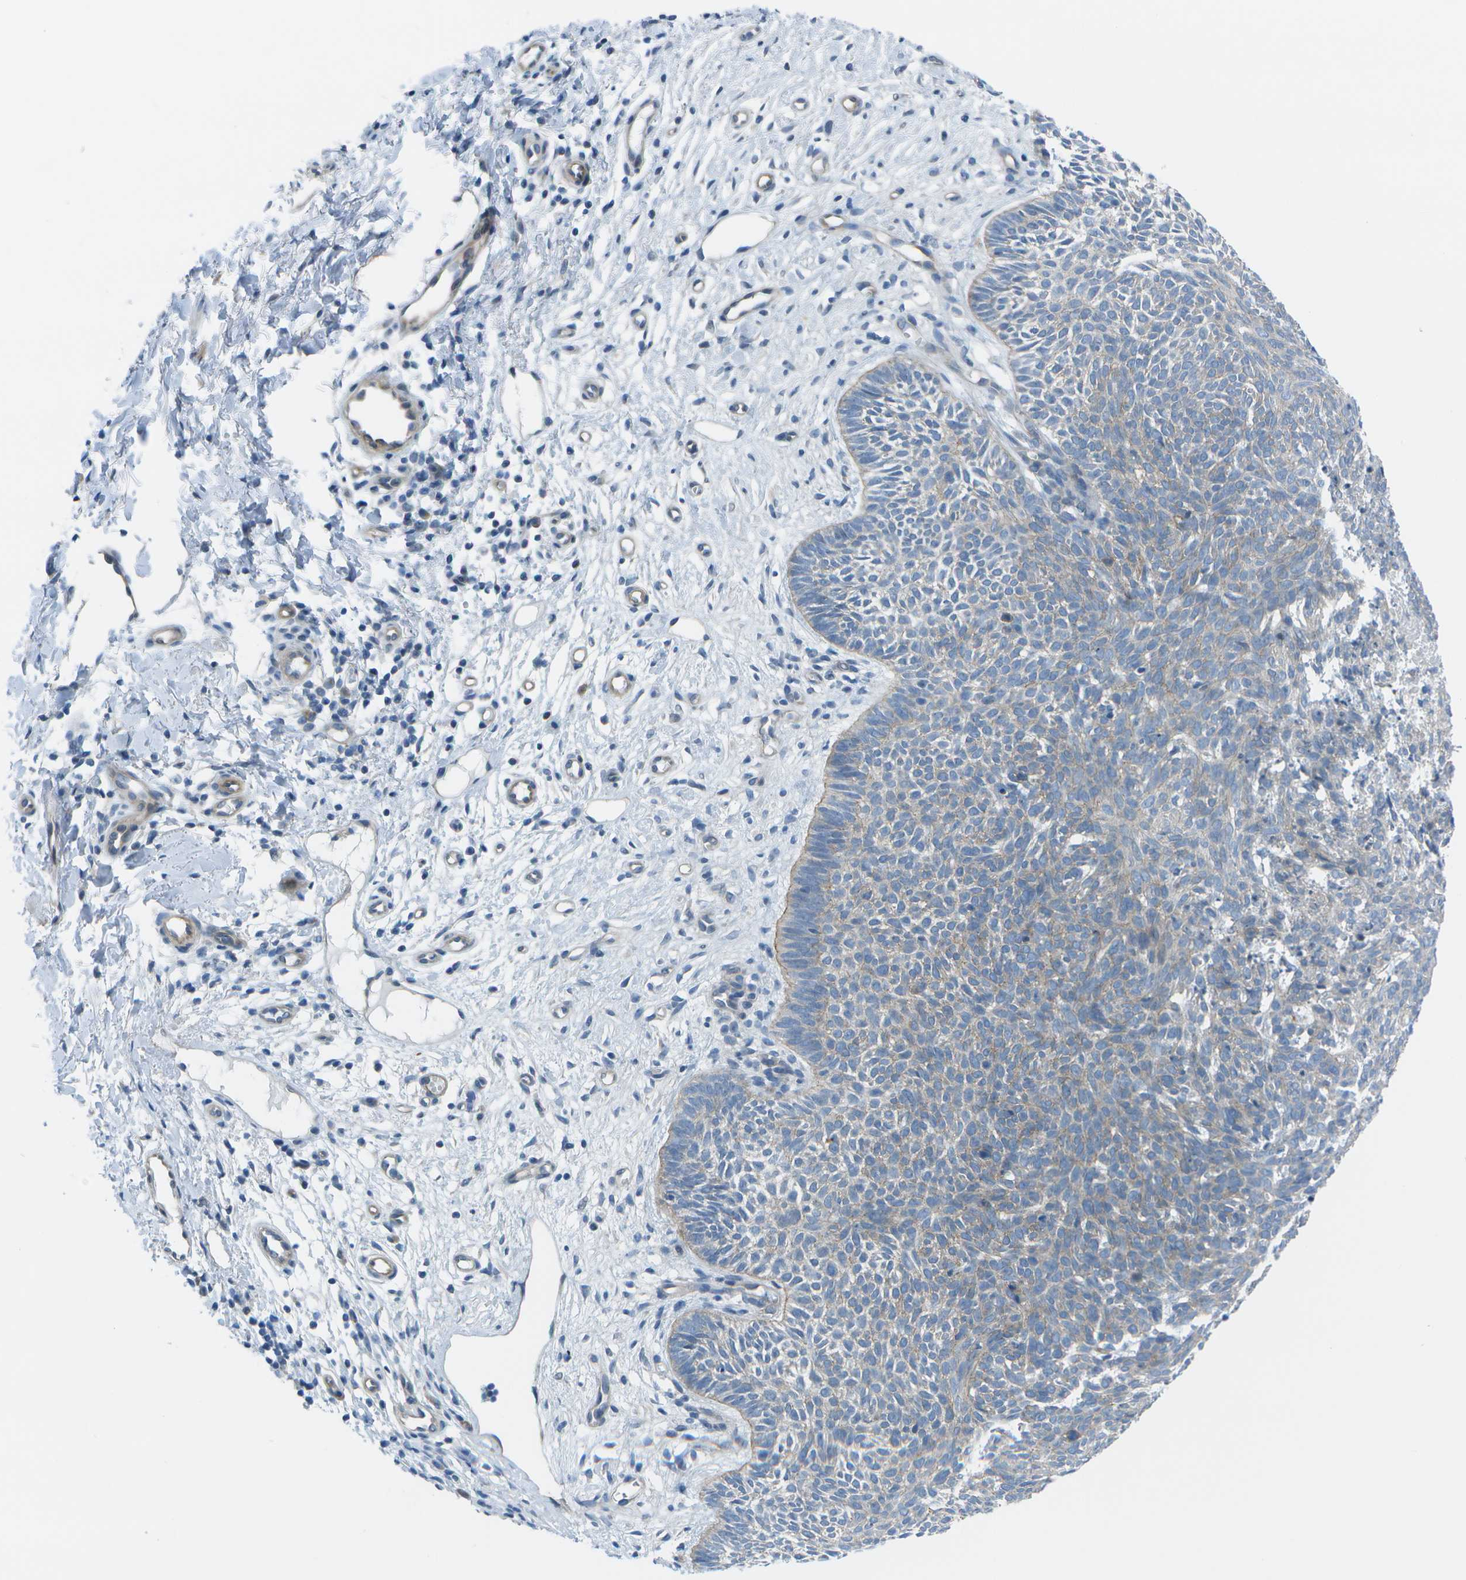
{"staining": {"intensity": "weak", "quantity": "<25%", "location": "cytoplasmic/membranous"}, "tissue": "skin cancer", "cell_type": "Tumor cells", "image_type": "cancer", "snomed": [{"axis": "morphology", "description": "Basal cell carcinoma"}, {"axis": "topography", "description": "Skin"}], "caption": "This image is of basal cell carcinoma (skin) stained with immunohistochemistry (IHC) to label a protein in brown with the nuclei are counter-stained blue. There is no staining in tumor cells. (Brightfield microscopy of DAB (3,3'-diaminobenzidine) IHC at high magnification).", "gene": "SORBS3", "patient": {"sex": "male", "age": 60}}